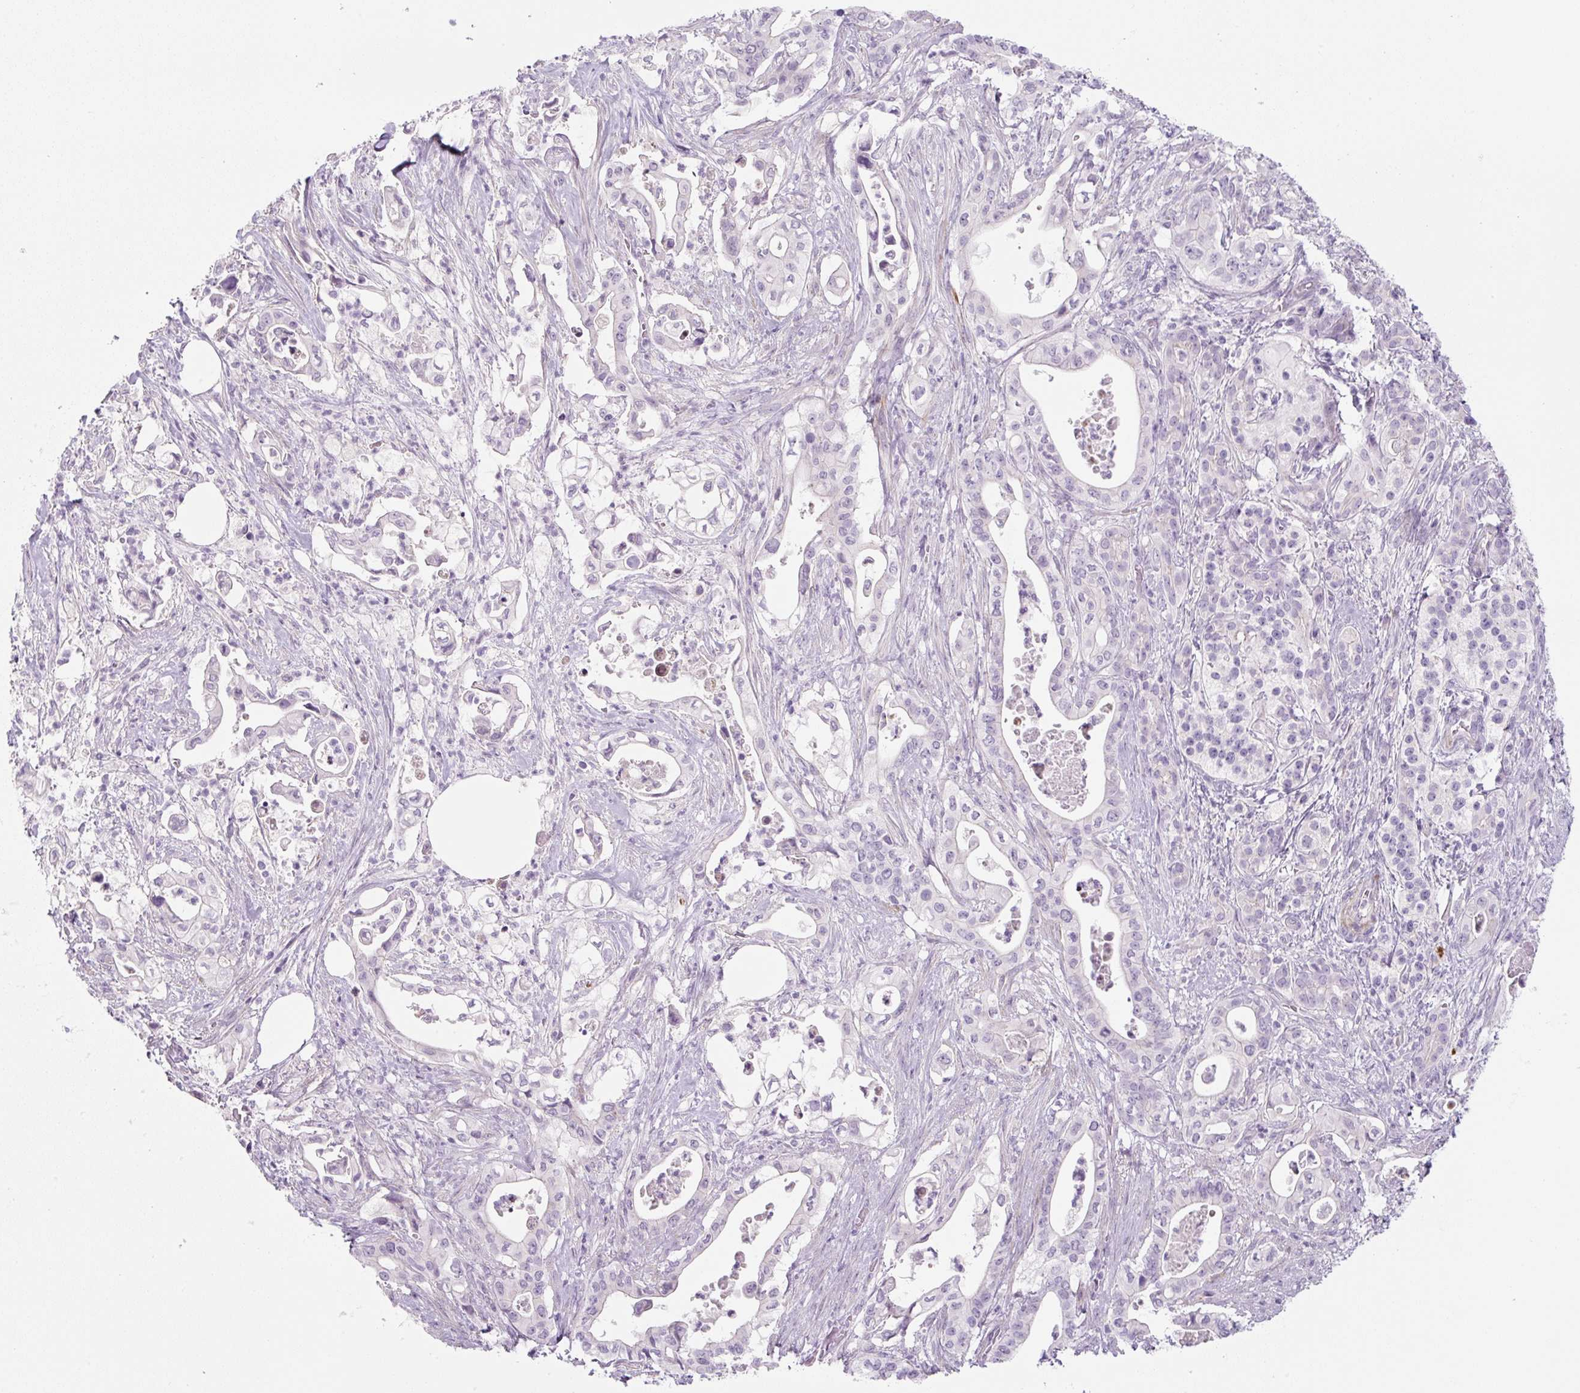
{"staining": {"intensity": "negative", "quantity": "none", "location": "none"}, "tissue": "pancreatic cancer", "cell_type": "Tumor cells", "image_type": "cancer", "snomed": [{"axis": "morphology", "description": "Adenocarcinoma, NOS"}, {"axis": "topography", "description": "Pancreas"}], "caption": "There is no significant staining in tumor cells of pancreatic adenocarcinoma.", "gene": "PRM1", "patient": {"sex": "female", "age": 77}}